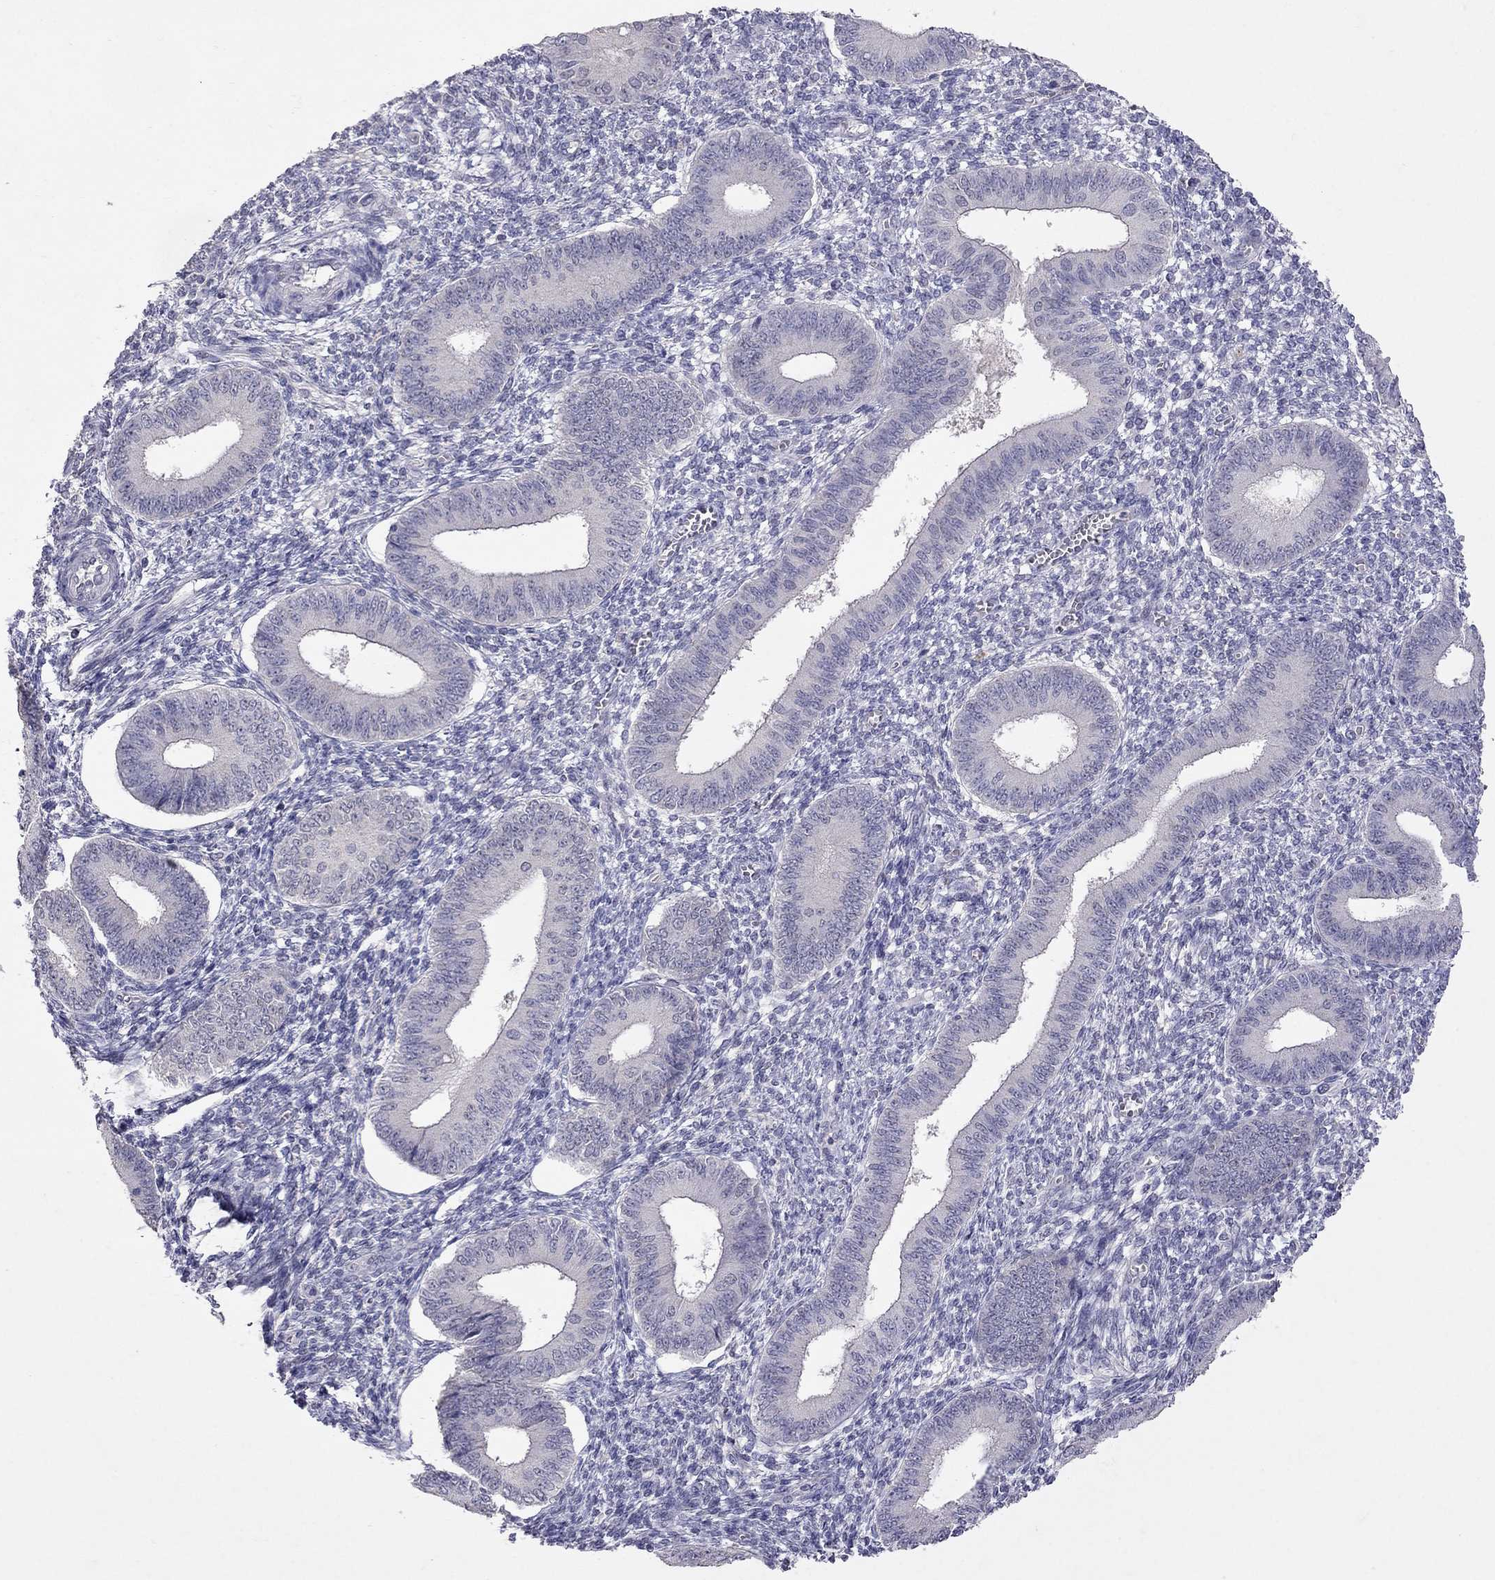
{"staining": {"intensity": "negative", "quantity": "none", "location": "none"}, "tissue": "endometrium", "cell_type": "Cells in endometrial stroma", "image_type": "normal", "snomed": [{"axis": "morphology", "description": "Normal tissue, NOS"}, {"axis": "topography", "description": "Endometrium"}], "caption": "Immunohistochemistry (IHC) micrograph of unremarkable endometrium: human endometrium stained with DAB (3,3'-diaminobenzidine) demonstrates no significant protein expression in cells in endometrial stroma.", "gene": "FST", "patient": {"sex": "female", "age": 42}}